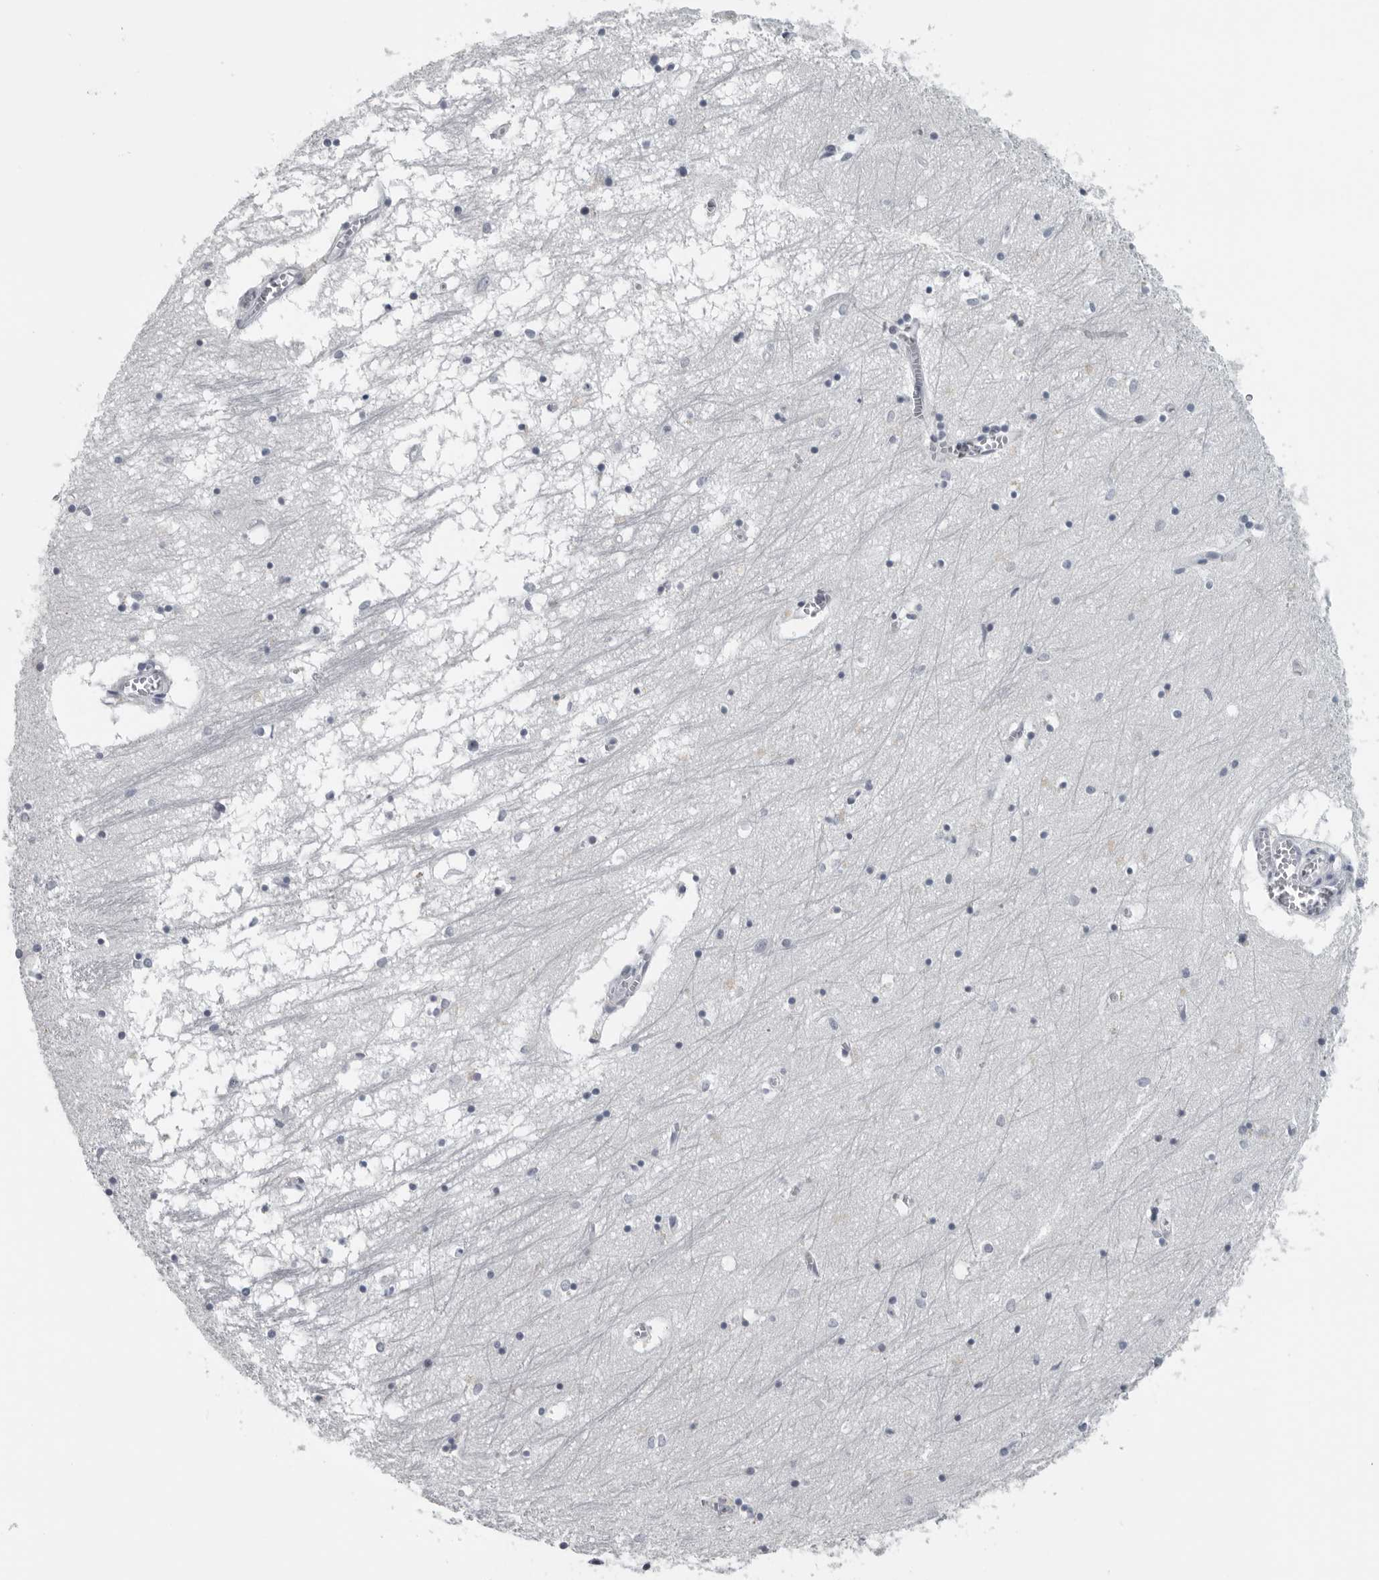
{"staining": {"intensity": "negative", "quantity": "none", "location": "none"}, "tissue": "hippocampus", "cell_type": "Glial cells", "image_type": "normal", "snomed": [{"axis": "morphology", "description": "Normal tissue, NOS"}, {"axis": "topography", "description": "Hippocampus"}], "caption": "A high-resolution photomicrograph shows immunohistochemistry staining of benign hippocampus, which demonstrates no significant positivity in glial cells.", "gene": "SATB2", "patient": {"sex": "male", "age": 70}}